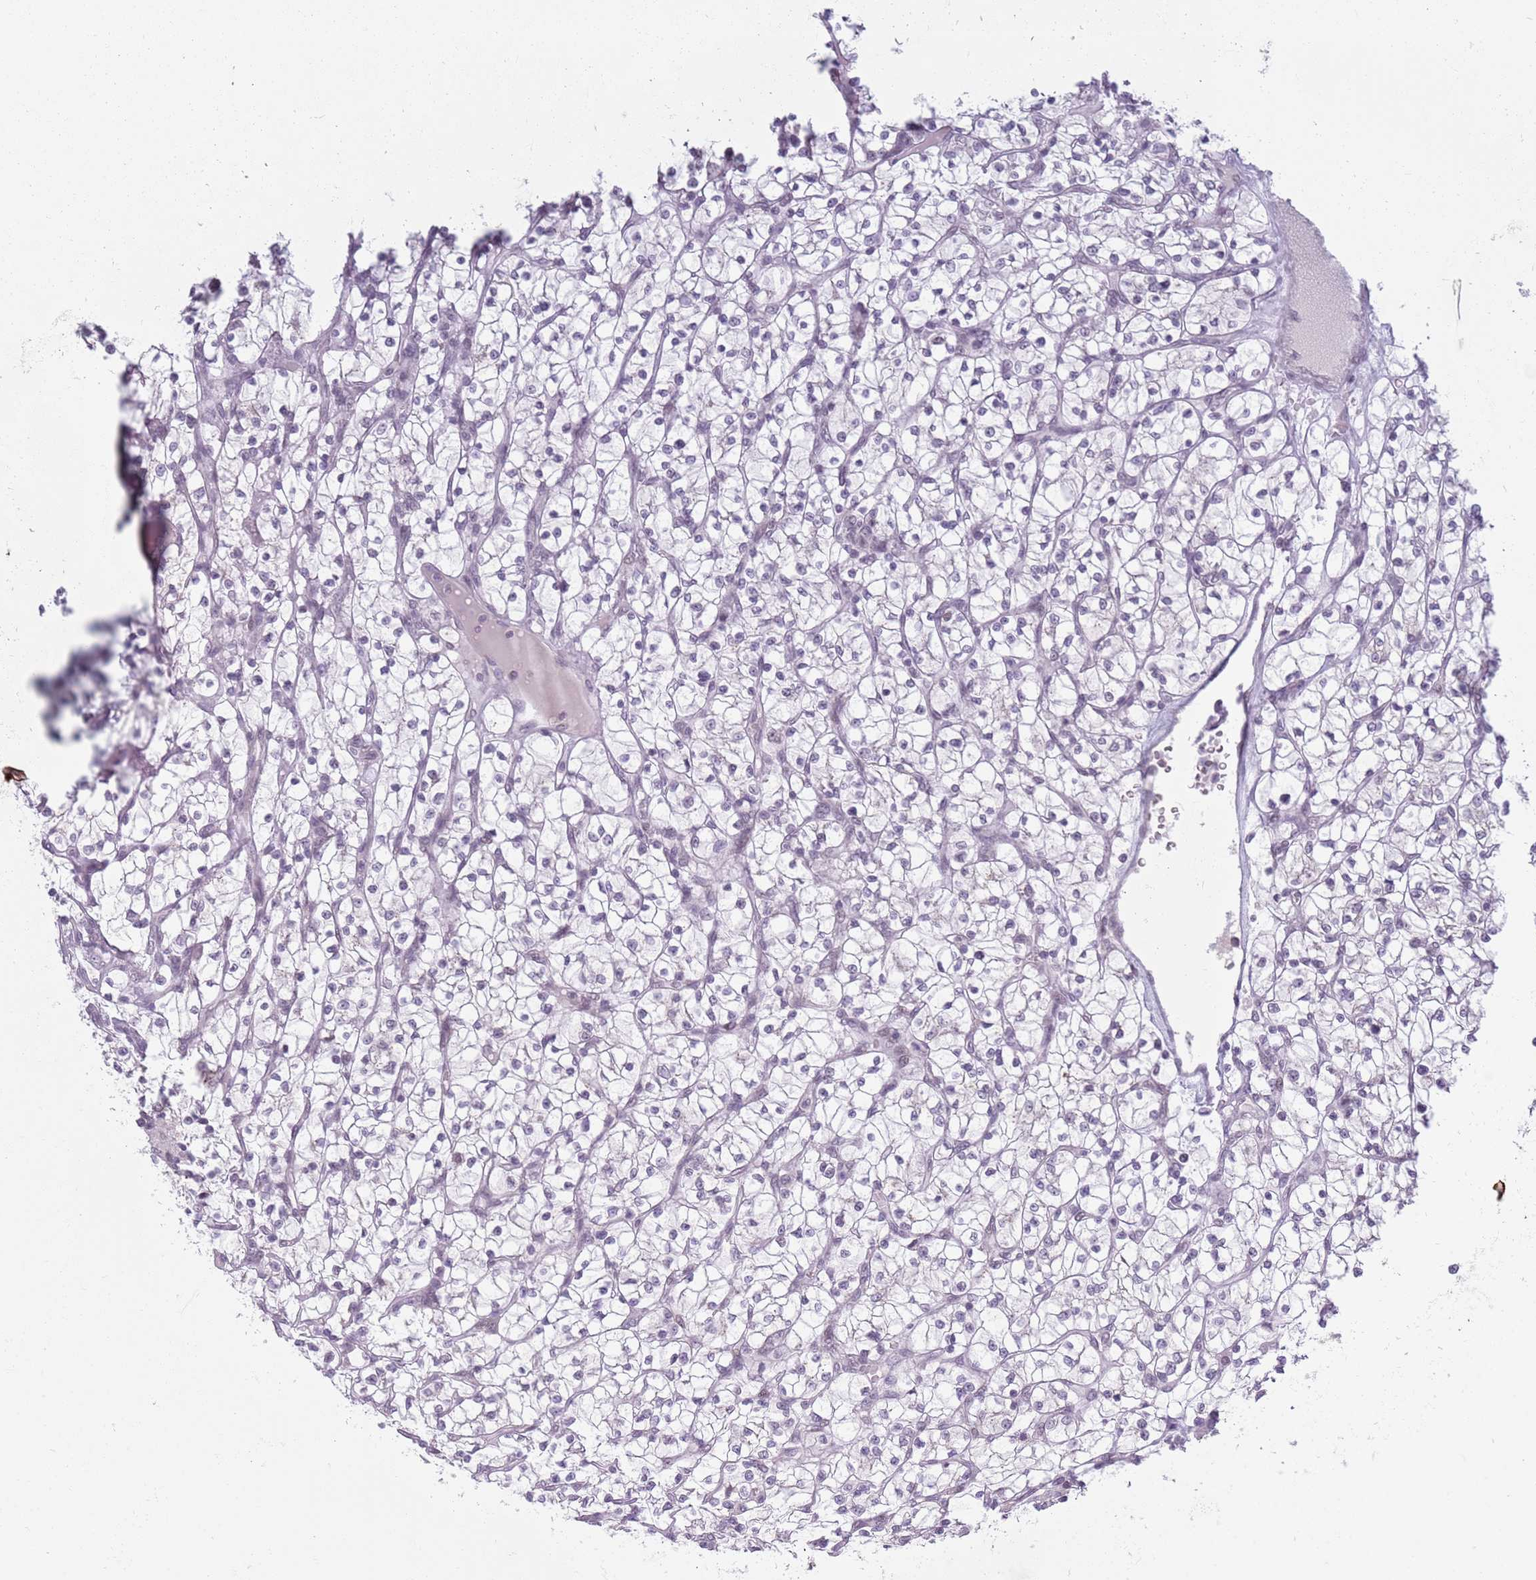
{"staining": {"intensity": "negative", "quantity": "none", "location": "none"}, "tissue": "renal cancer", "cell_type": "Tumor cells", "image_type": "cancer", "snomed": [{"axis": "morphology", "description": "Adenocarcinoma, NOS"}, {"axis": "topography", "description": "Kidney"}], "caption": "Tumor cells show no significant protein staining in renal adenocarcinoma. (IHC, brightfield microscopy, high magnification).", "gene": "MRPL34", "patient": {"sex": "female", "age": 64}}